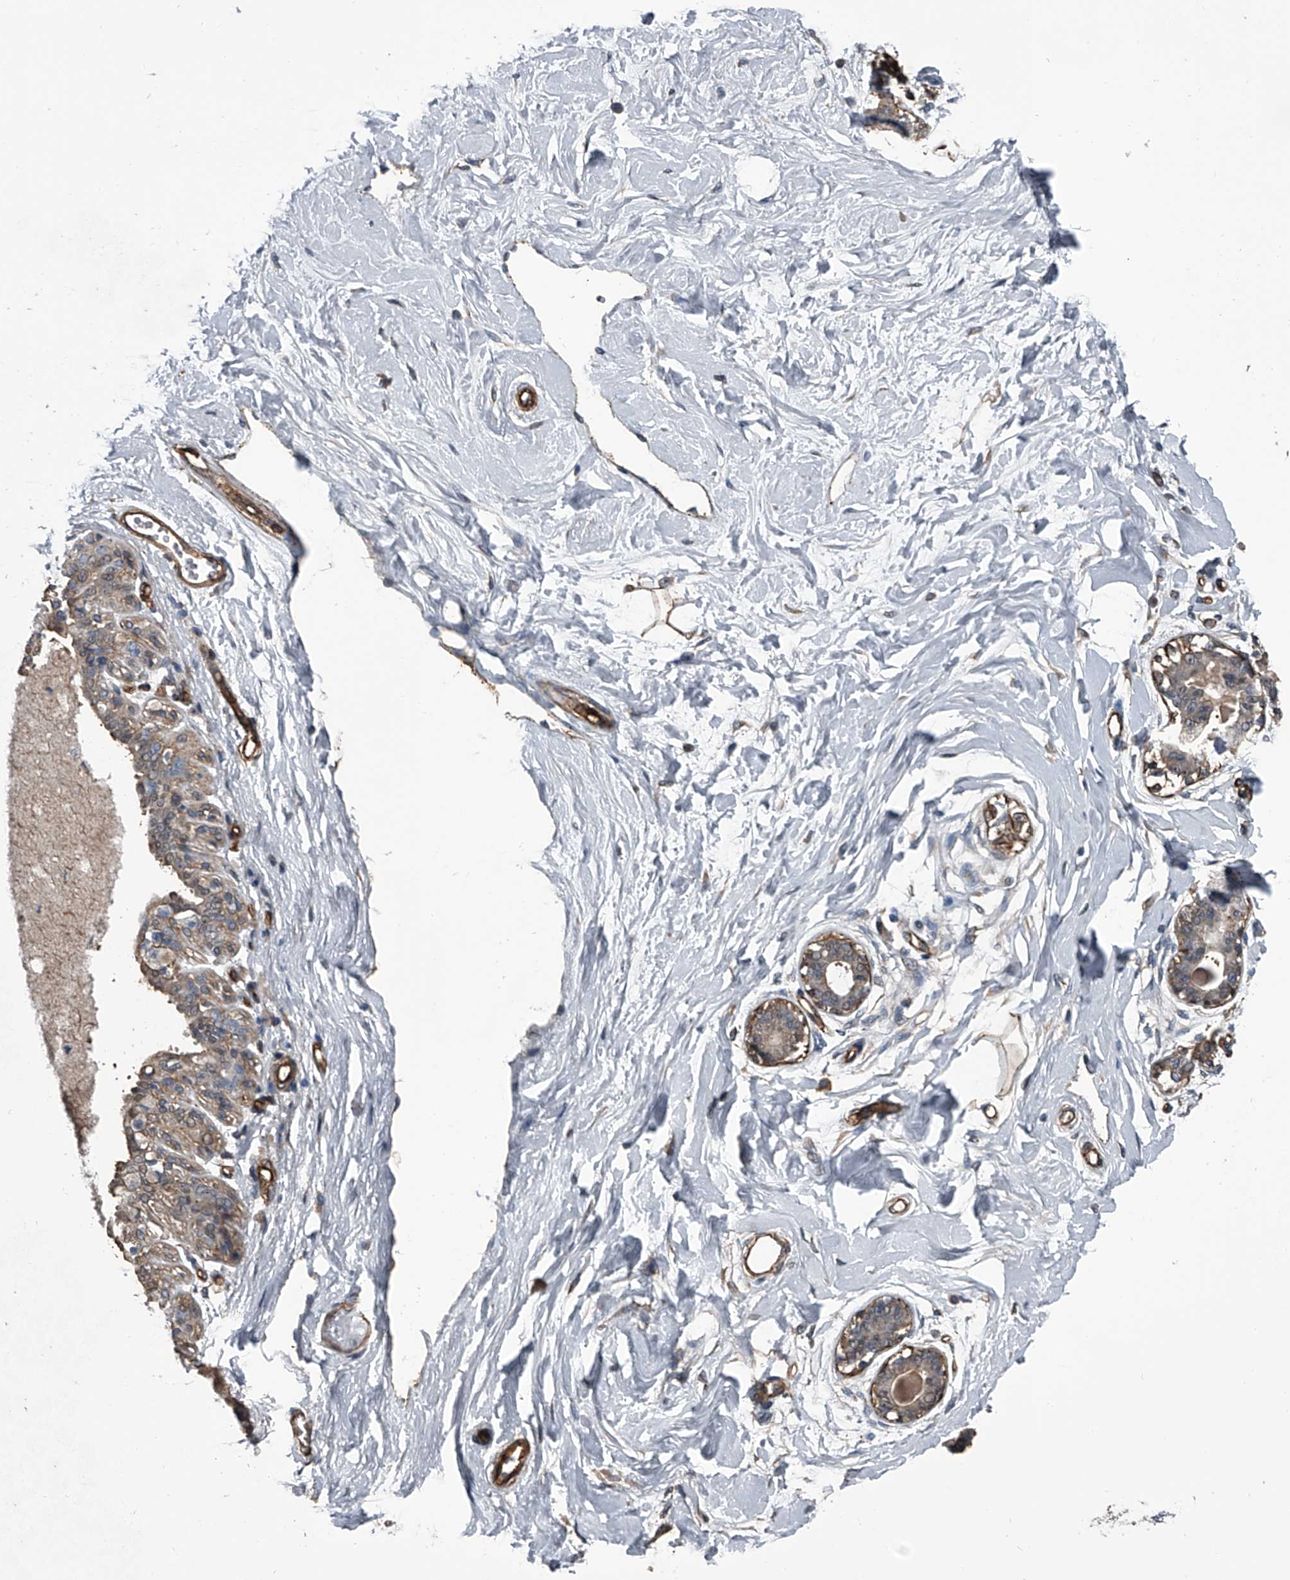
{"staining": {"intensity": "strong", "quantity": ">75%", "location": "cytoplasmic/membranous"}, "tissue": "breast", "cell_type": "Adipocytes", "image_type": "normal", "snomed": [{"axis": "morphology", "description": "Normal tissue, NOS"}, {"axis": "topography", "description": "Breast"}], "caption": "Immunohistochemistry of benign breast demonstrates high levels of strong cytoplasmic/membranous staining in approximately >75% of adipocytes.", "gene": "LDLRAD2", "patient": {"sex": "female", "age": 45}}